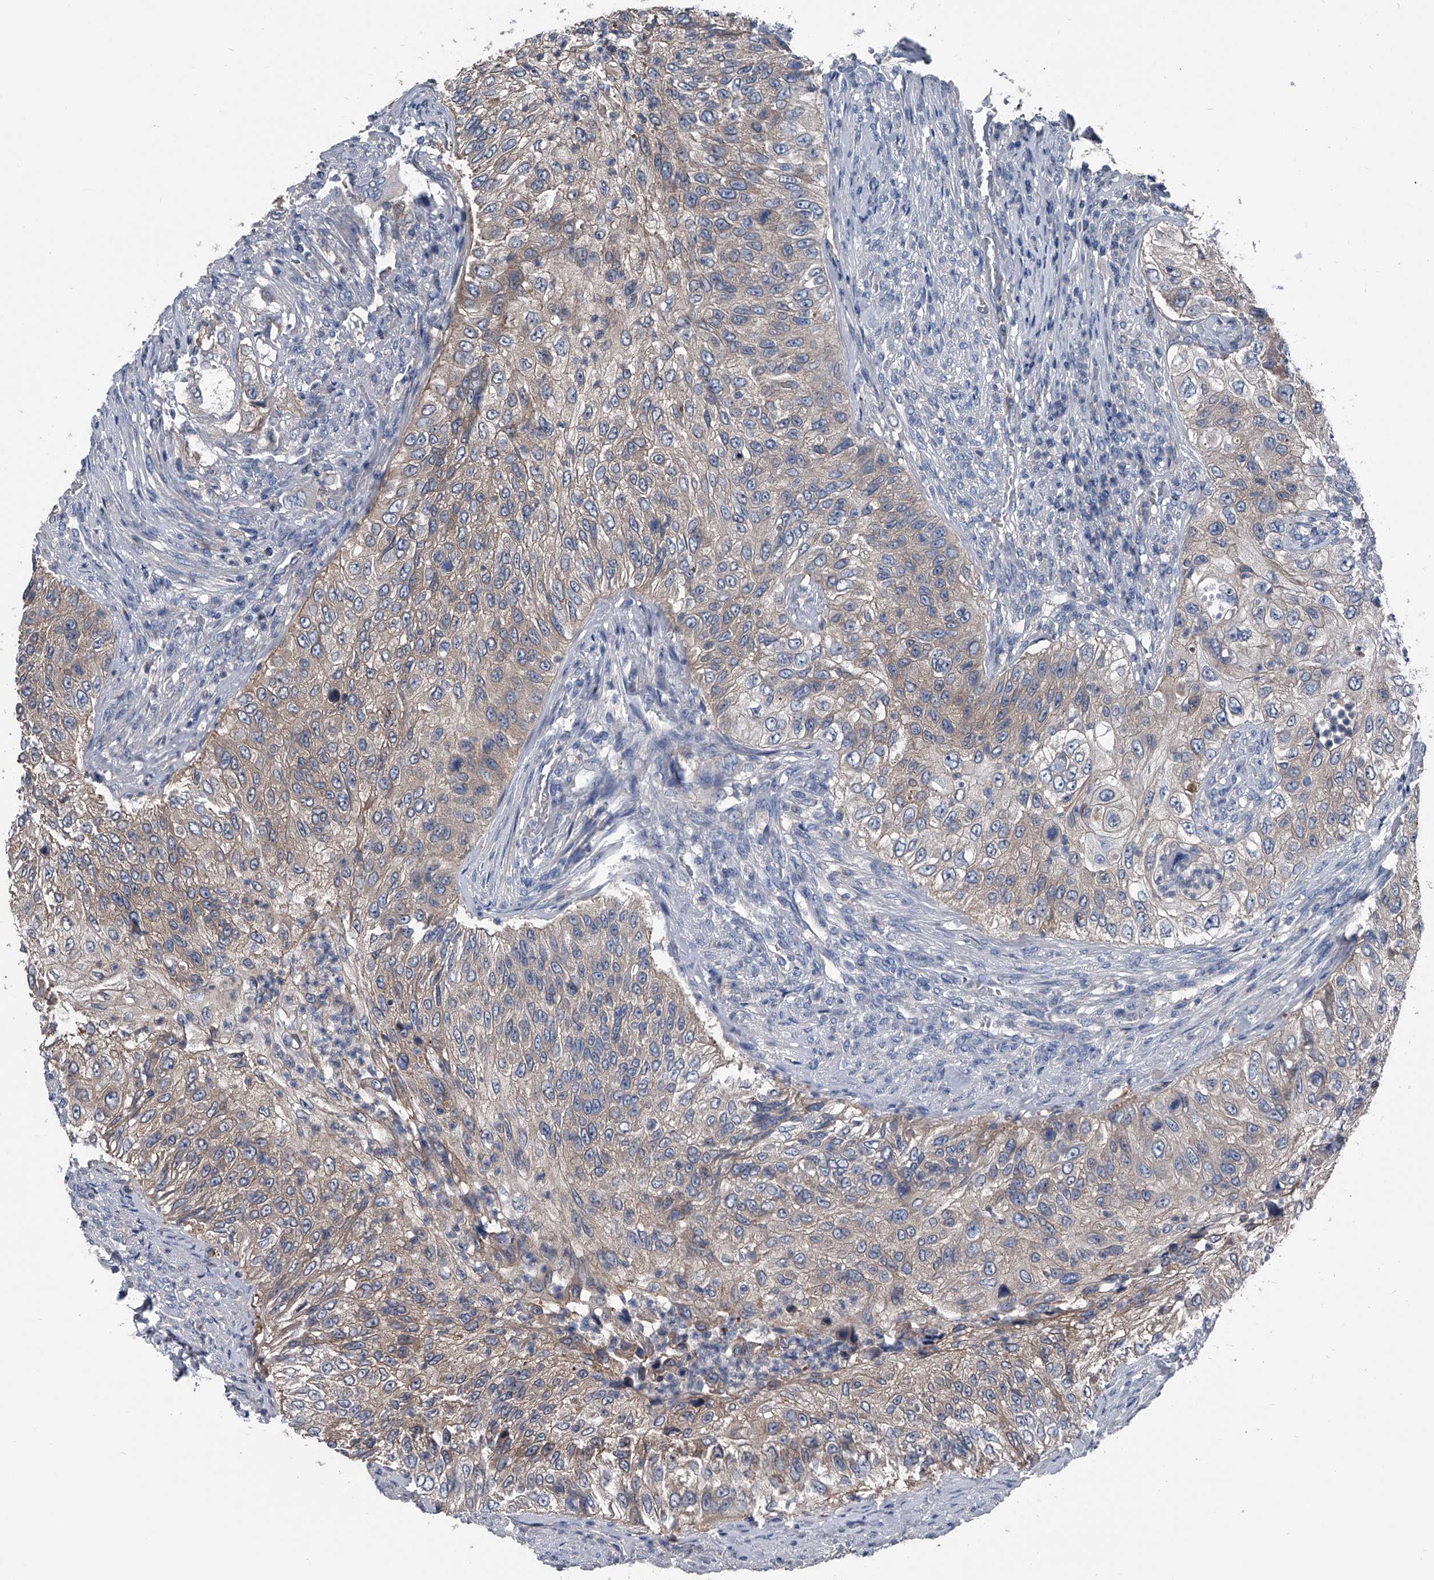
{"staining": {"intensity": "weak", "quantity": "25%-75%", "location": "cytoplasmic/membranous"}, "tissue": "urothelial cancer", "cell_type": "Tumor cells", "image_type": "cancer", "snomed": [{"axis": "morphology", "description": "Urothelial carcinoma, High grade"}, {"axis": "topography", "description": "Urinary bladder"}], "caption": "Immunohistochemistry (IHC) histopathology image of urothelial carcinoma (high-grade) stained for a protein (brown), which demonstrates low levels of weak cytoplasmic/membranous positivity in about 25%-75% of tumor cells.", "gene": "KIF13A", "patient": {"sex": "female", "age": 60}}